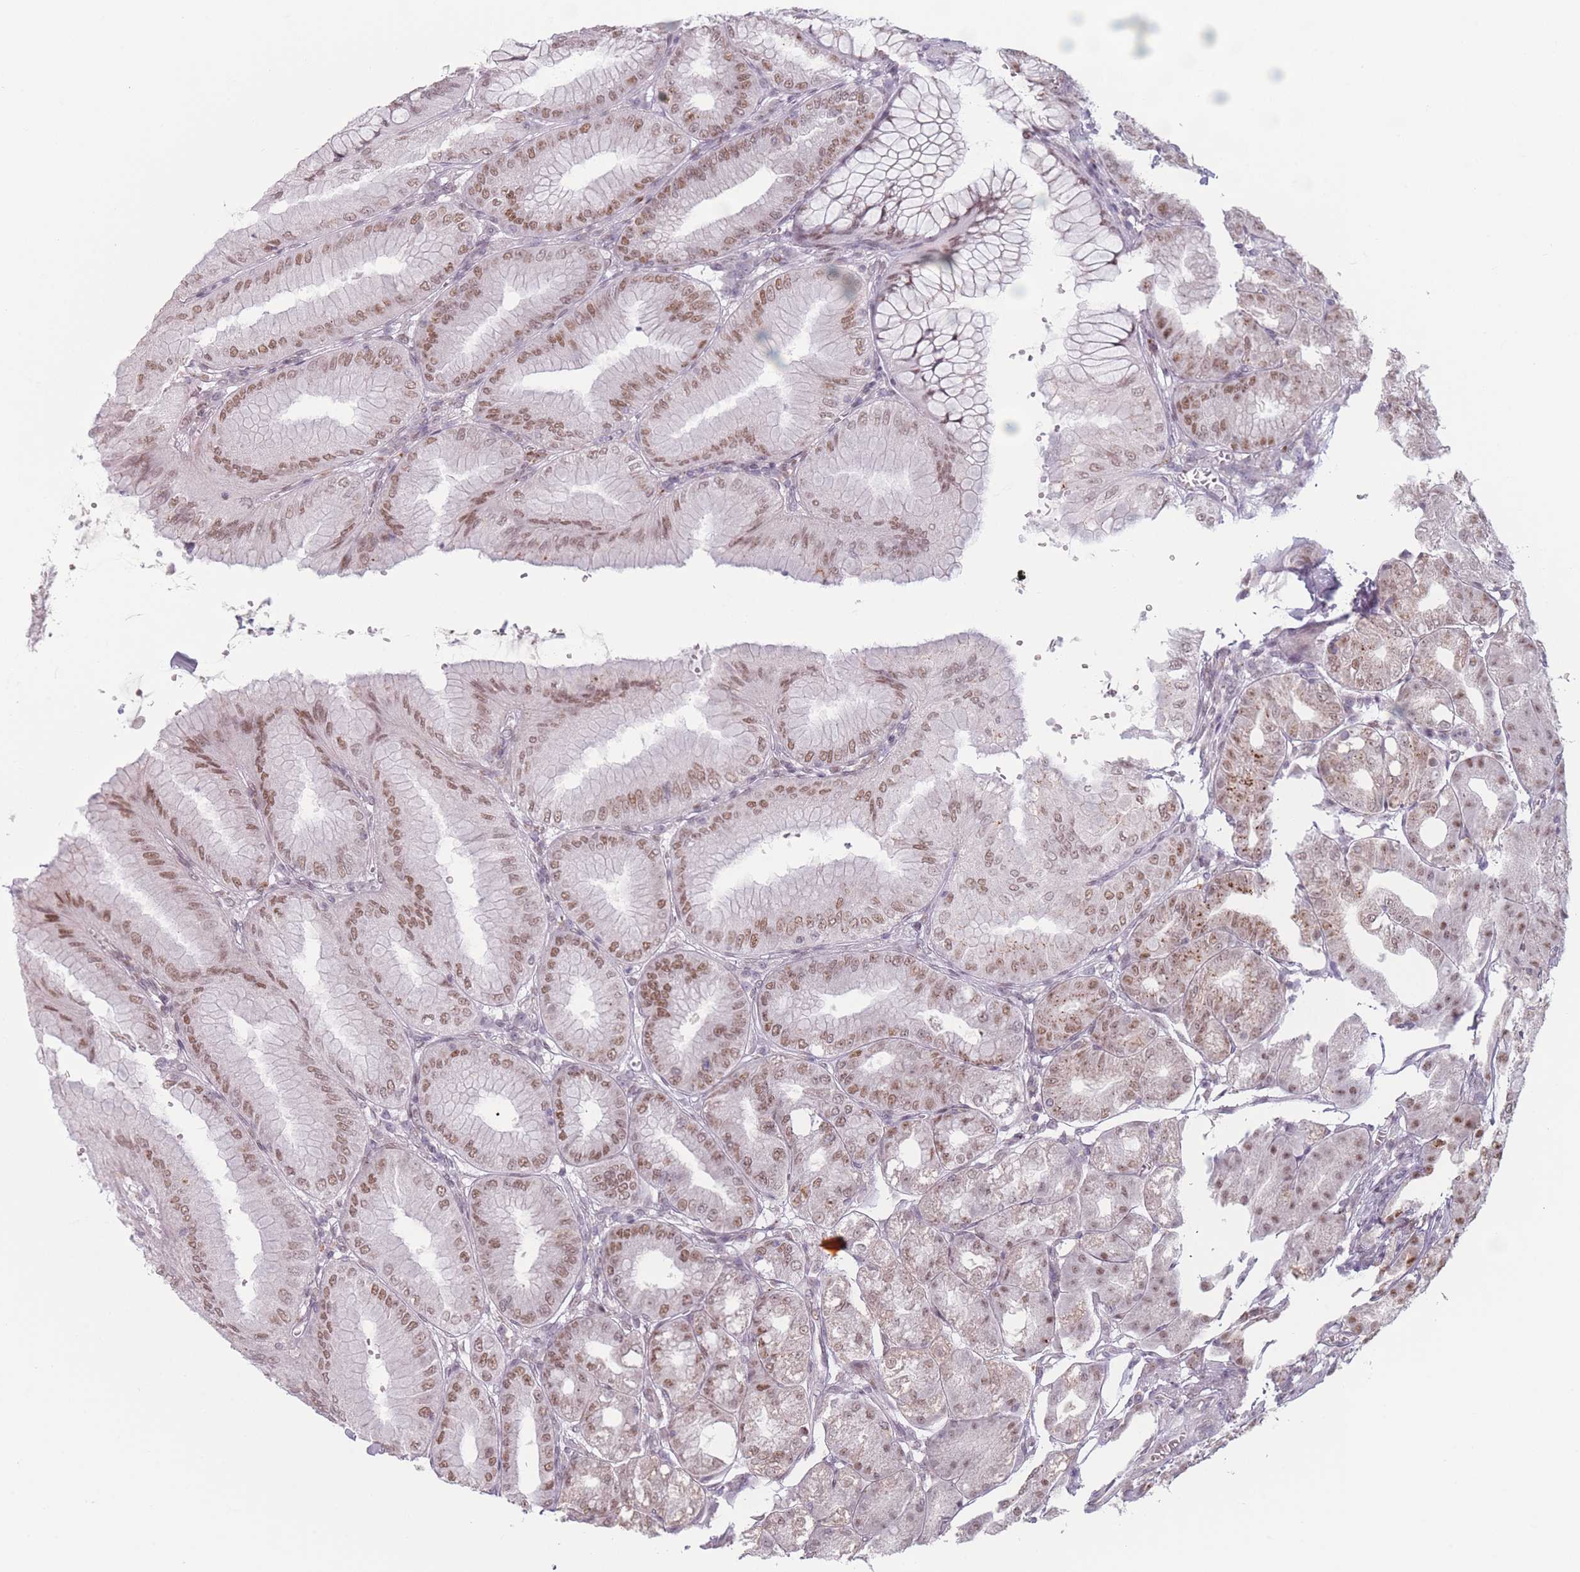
{"staining": {"intensity": "moderate", "quantity": ">75%", "location": "nuclear"}, "tissue": "stomach", "cell_type": "Glandular cells", "image_type": "normal", "snomed": [{"axis": "morphology", "description": "Normal tissue, NOS"}, {"axis": "topography", "description": "Stomach, lower"}], "caption": "Stomach stained with a protein marker displays moderate staining in glandular cells.", "gene": "OR10C1", "patient": {"sex": "male", "age": 71}}